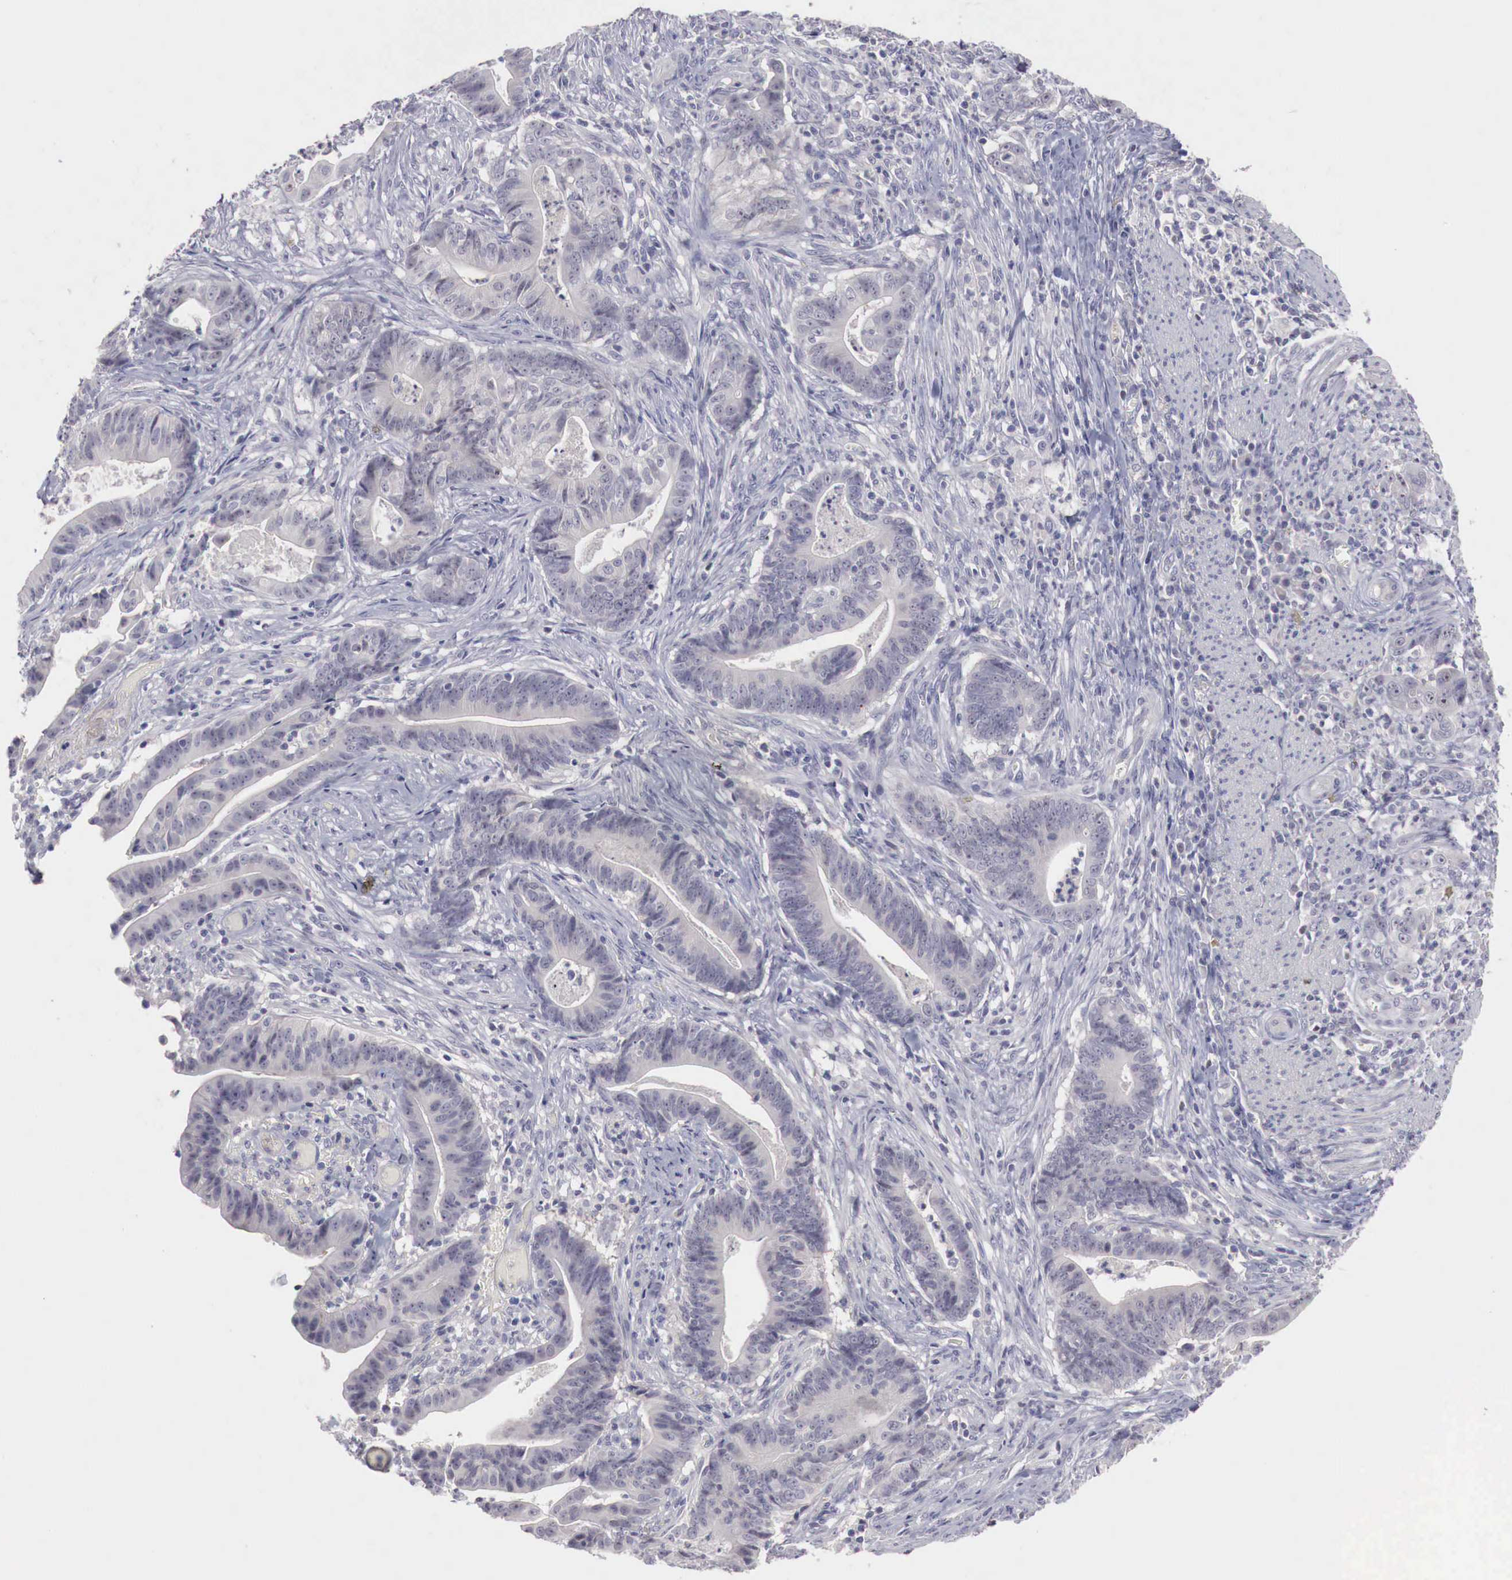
{"staining": {"intensity": "negative", "quantity": "none", "location": "none"}, "tissue": "stomach cancer", "cell_type": "Tumor cells", "image_type": "cancer", "snomed": [{"axis": "morphology", "description": "Adenocarcinoma, NOS"}, {"axis": "topography", "description": "Stomach, lower"}], "caption": "IHC of human stomach cancer reveals no staining in tumor cells.", "gene": "GATA1", "patient": {"sex": "female", "age": 86}}